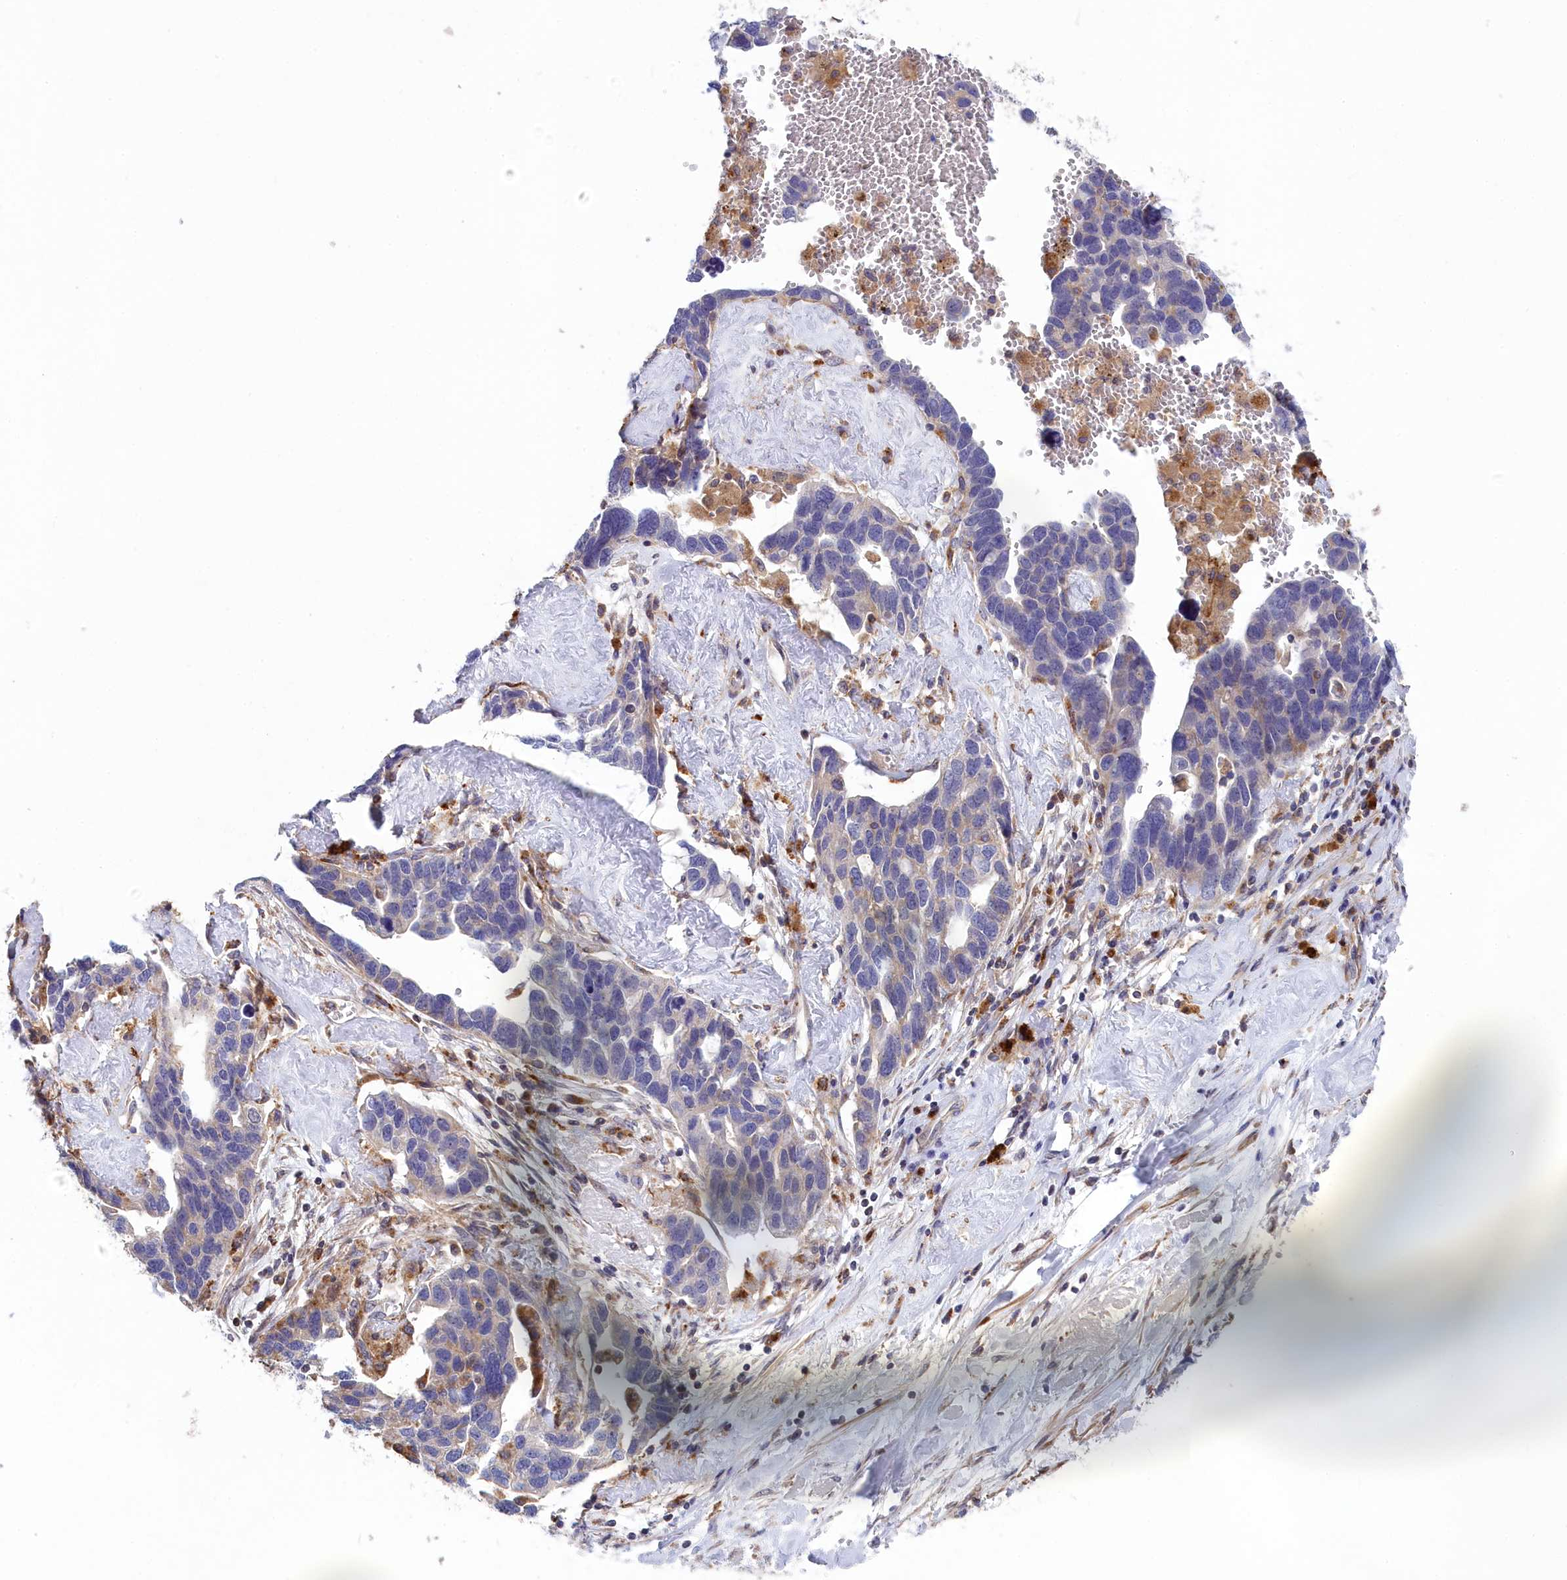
{"staining": {"intensity": "negative", "quantity": "none", "location": "none"}, "tissue": "ovarian cancer", "cell_type": "Tumor cells", "image_type": "cancer", "snomed": [{"axis": "morphology", "description": "Cystadenocarcinoma, serous, NOS"}, {"axis": "topography", "description": "Ovary"}], "caption": "Immunohistochemistry photomicrograph of ovarian cancer stained for a protein (brown), which reveals no positivity in tumor cells. (Brightfield microscopy of DAB immunohistochemistry at high magnification).", "gene": "BLTP2", "patient": {"sex": "female", "age": 54}}